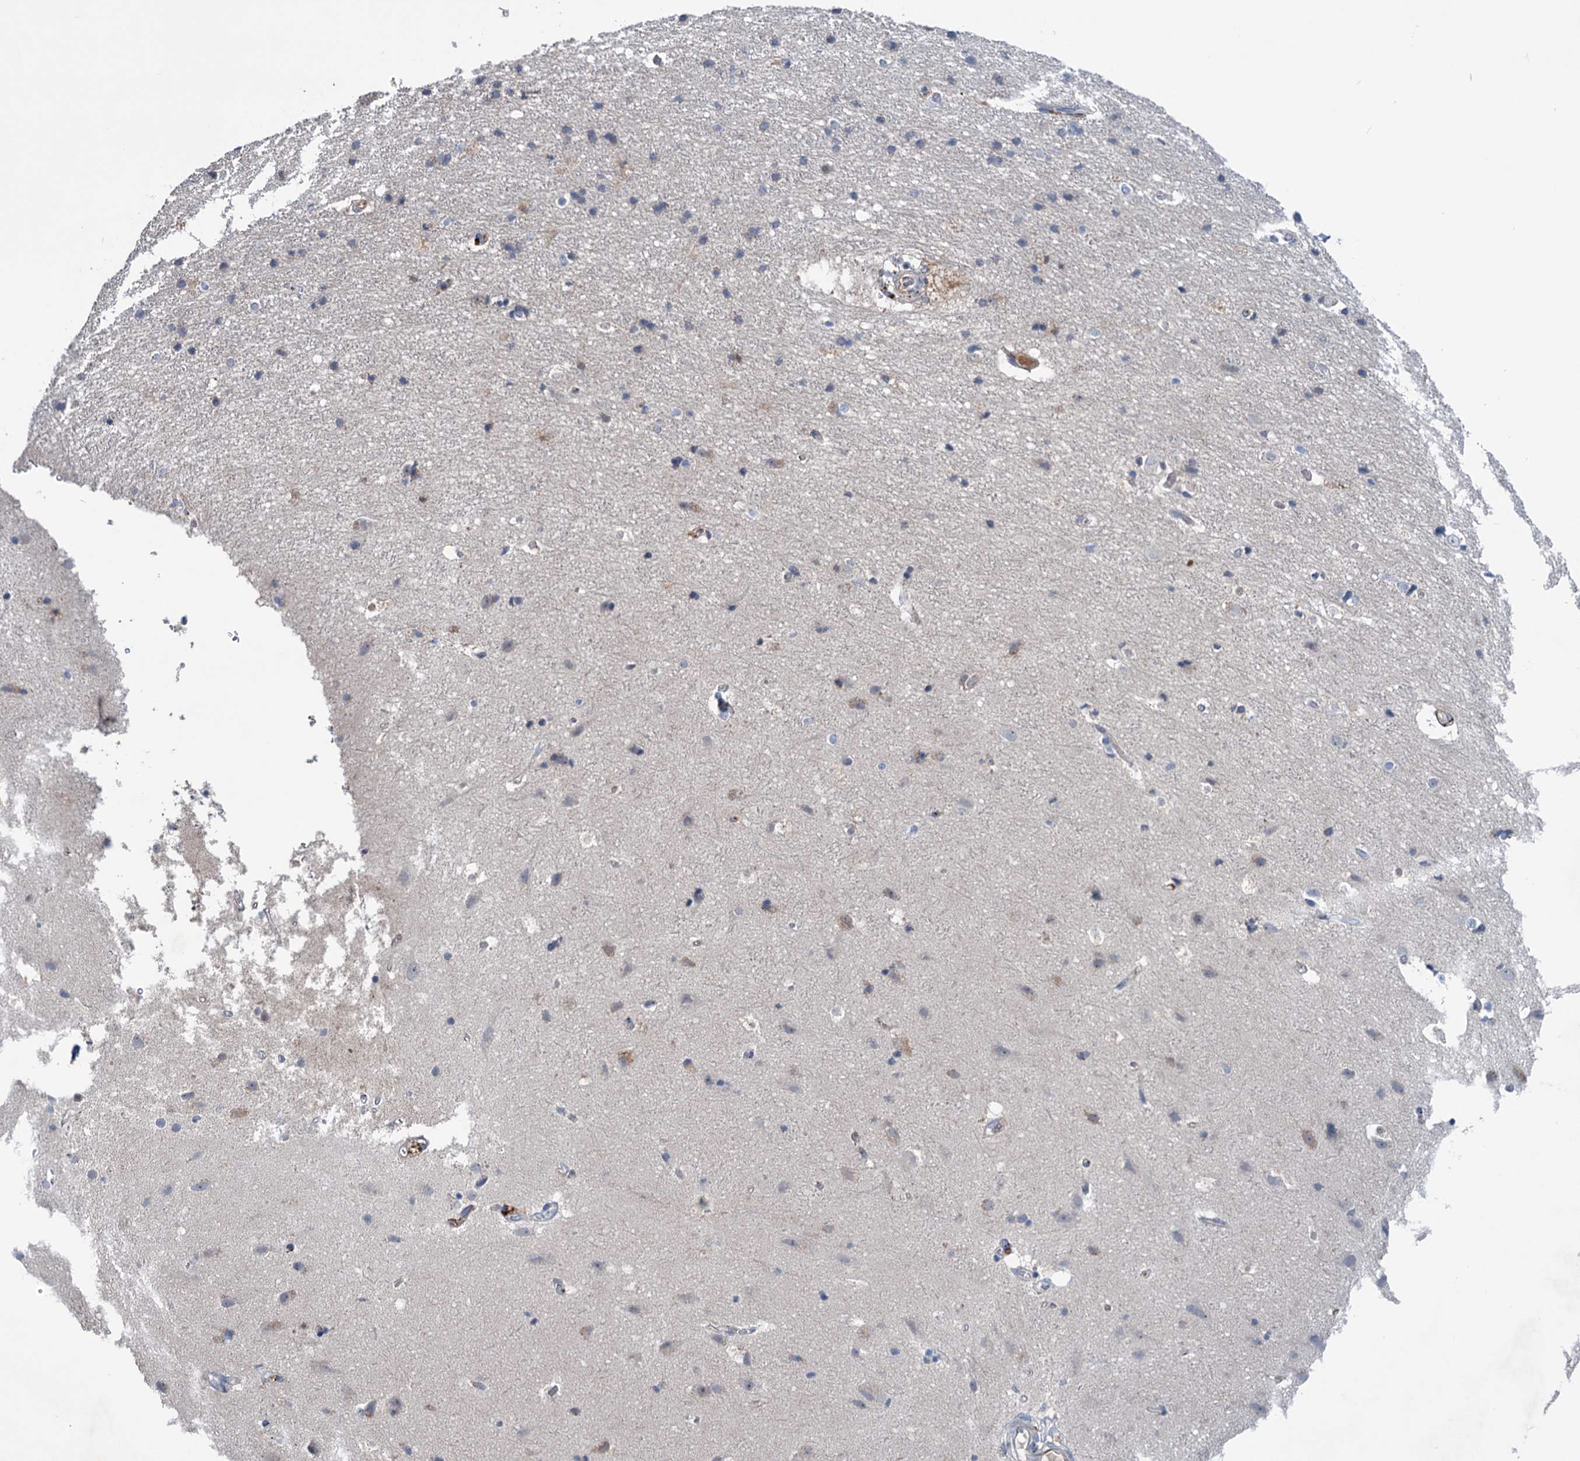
{"staining": {"intensity": "weak", "quantity": "25%-75%", "location": "cytoplasmic/membranous"}, "tissue": "cerebral cortex", "cell_type": "Endothelial cells", "image_type": "normal", "snomed": [{"axis": "morphology", "description": "Normal tissue, NOS"}, {"axis": "topography", "description": "Cerebral cortex"}], "caption": "High-power microscopy captured an immunohistochemistry micrograph of benign cerebral cortex, revealing weak cytoplasmic/membranous expression in approximately 25%-75% of endothelial cells. The staining was performed using DAB (3,3'-diaminobenzidine), with brown indicating positive protein expression. Nuclei are stained blue with hematoxylin.", "gene": "NCAPD2", "patient": {"sex": "male", "age": 54}}